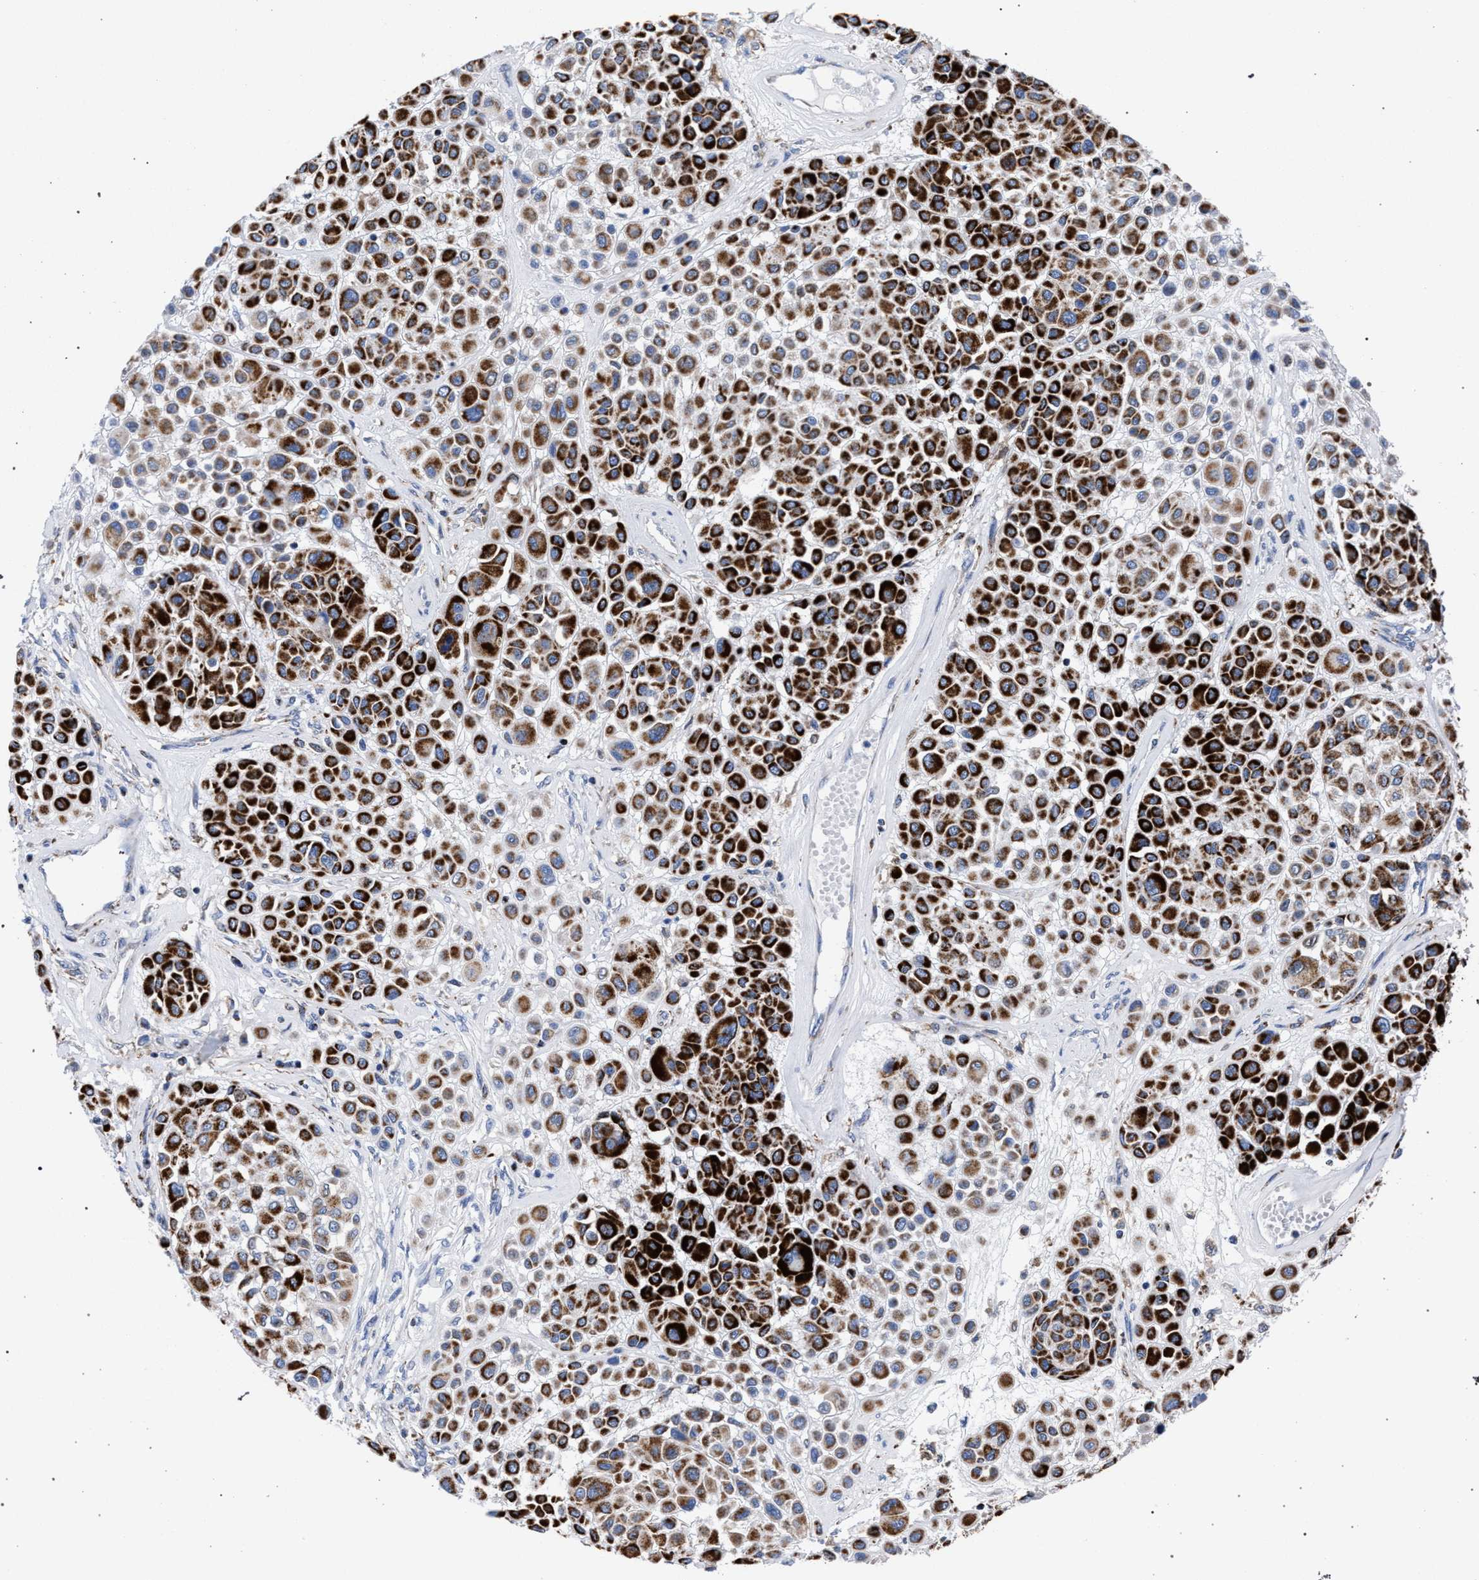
{"staining": {"intensity": "strong", "quantity": ">75%", "location": "cytoplasmic/membranous"}, "tissue": "melanoma", "cell_type": "Tumor cells", "image_type": "cancer", "snomed": [{"axis": "morphology", "description": "Malignant melanoma, Metastatic site"}, {"axis": "topography", "description": "Soft tissue"}], "caption": "Immunohistochemical staining of human malignant melanoma (metastatic site) exhibits high levels of strong cytoplasmic/membranous positivity in about >75% of tumor cells.", "gene": "ACADS", "patient": {"sex": "male", "age": 41}}